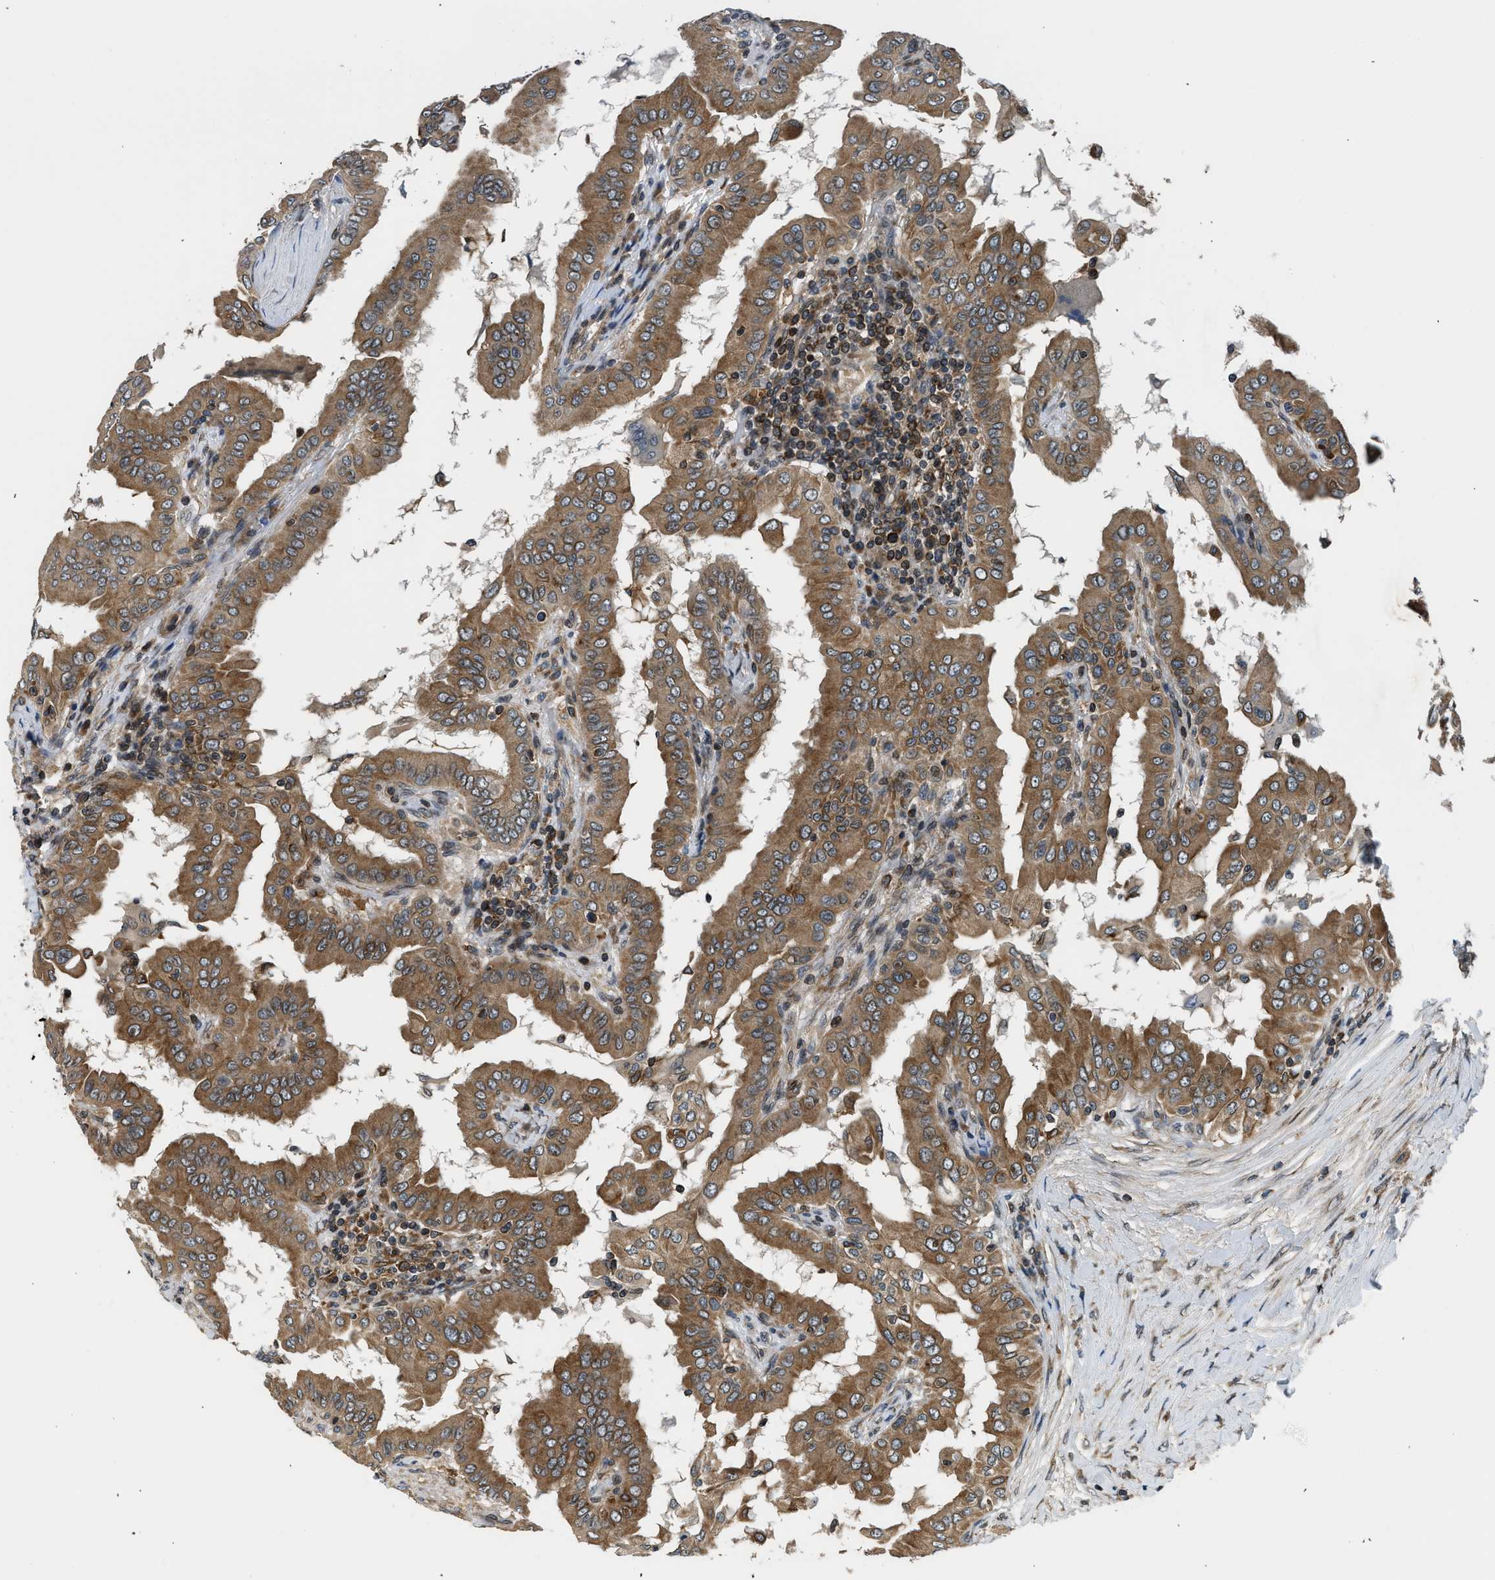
{"staining": {"intensity": "moderate", "quantity": ">75%", "location": "cytoplasmic/membranous"}, "tissue": "thyroid cancer", "cell_type": "Tumor cells", "image_type": "cancer", "snomed": [{"axis": "morphology", "description": "Papillary adenocarcinoma, NOS"}, {"axis": "topography", "description": "Thyroid gland"}], "caption": "The image reveals a brown stain indicating the presence of a protein in the cytoplasmic/membranous of tumor cells in thyroid cancer.", "gene": "RETREG3", "patient": {"sex": "male", "age": 33}}